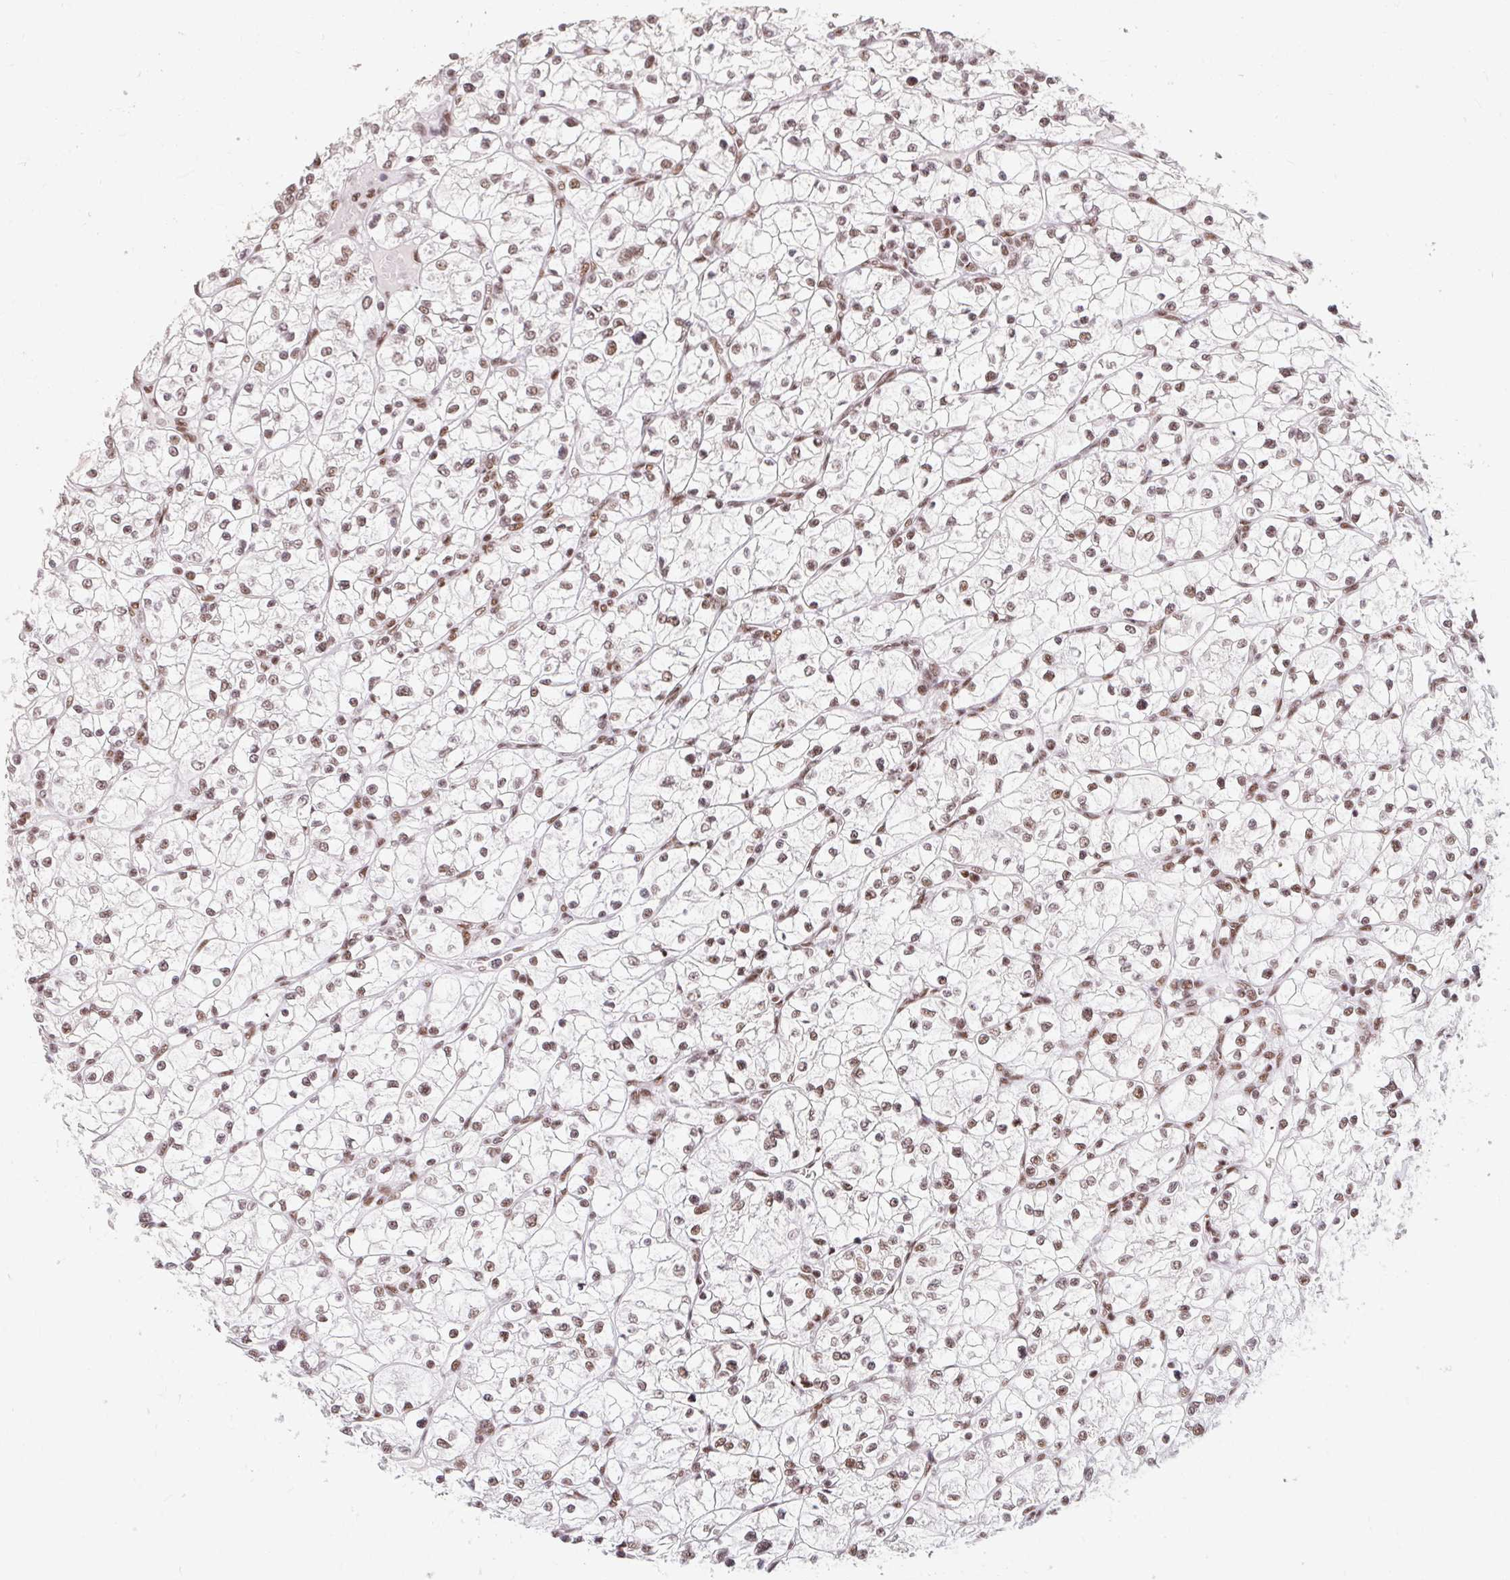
{"staining": {"intensity": "moderate", "quantity": ">75%", "location": "nuclear"}, "tissue": "renal cancer", "cell_type": "Tumor cells", "image_type": "cancer", "snomed": [{"axis": "morphology", "description": "Adenocarcinoma, NOS"}, {"axis": "topography", "description": "Kidney"}], "caption": "Renal cancer (adenocarcinoma) stained for a protein demonstrates moderate nuclear positivity in tumor cells. (DAB IHC, brown staining for protein, blue staining for nuclei).", "gene": "SRSF10", "patient": {"sex": "female", "age": 64}}